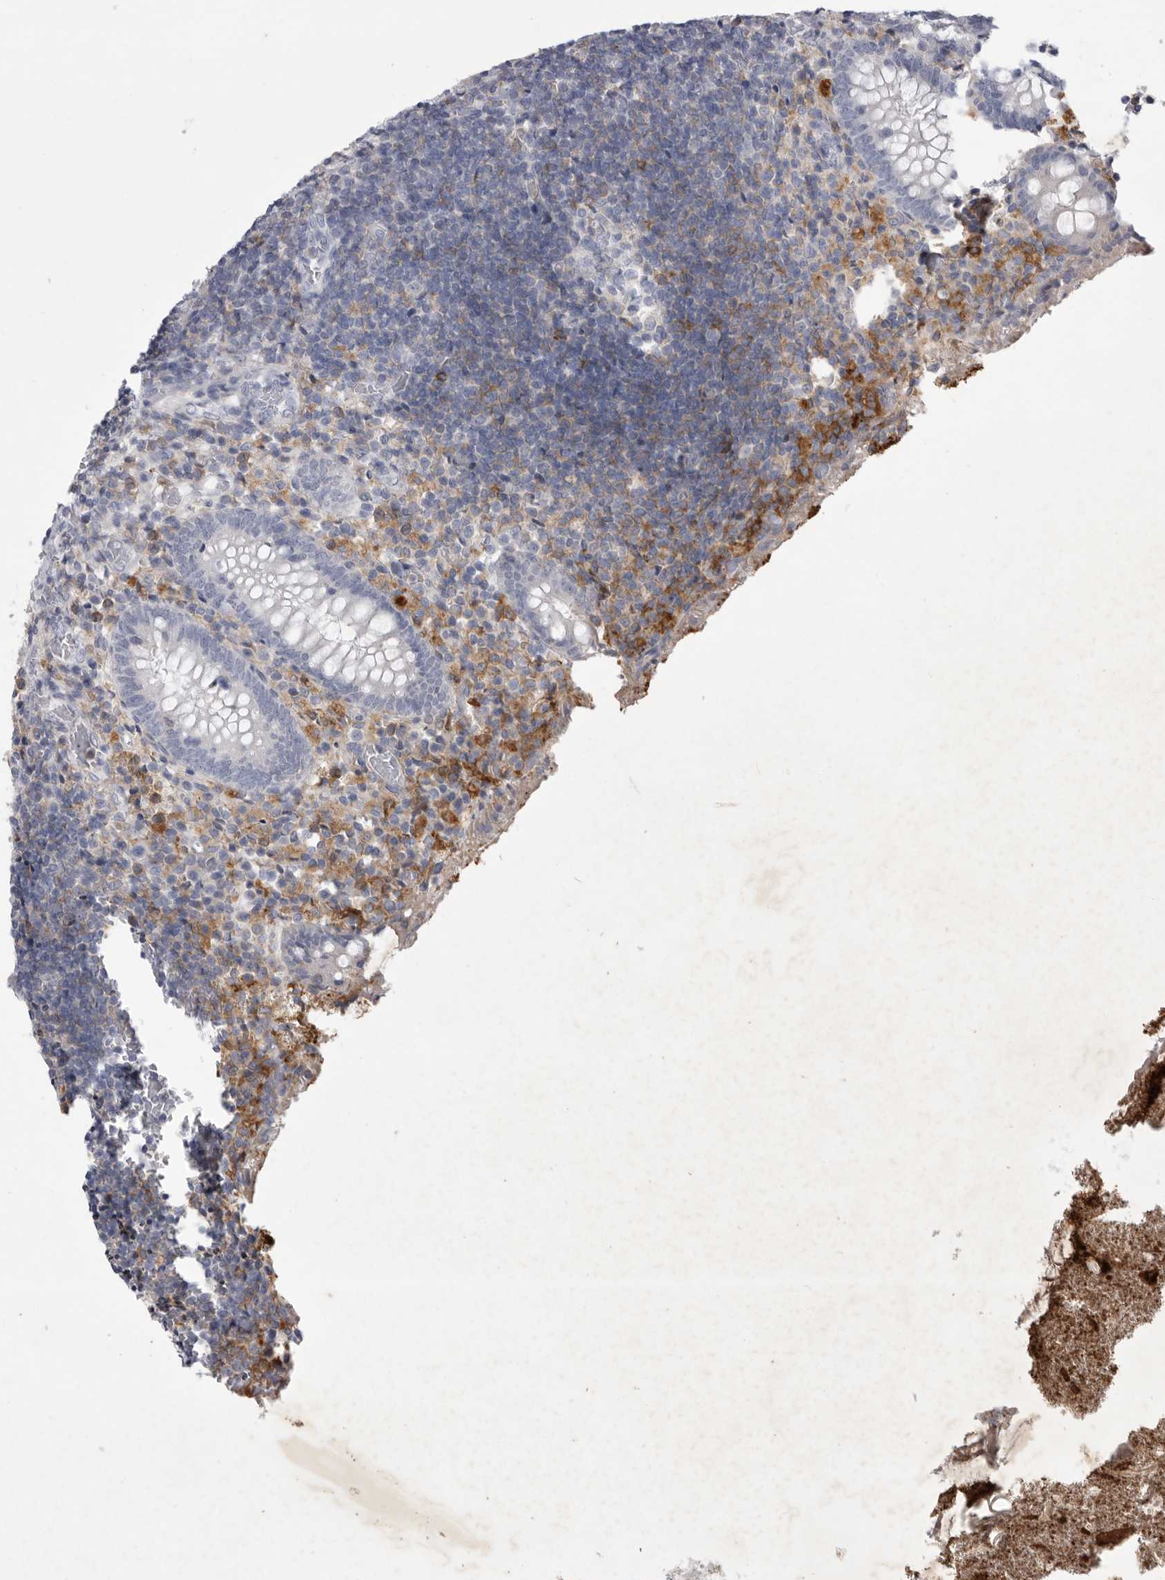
{"staining": {"intensity": "negative", "quantity": "none", "location": "none"}, "tissue": "appendix", "cell_type": "Glandular cells", "image_type": "normal", "snomed": [{"axis": "morphology", "description": "Normal tissue, NOS"}, {"axis": "topography", "description": "Appendix"}], "caption": "High power microscopy photomicrograph of an immunohistochemistry image of benign appendix, revealing no significant expression in glandular cells.", "gene": "SIGLEC10", "patient": {"sex": "female", "age": 17}}